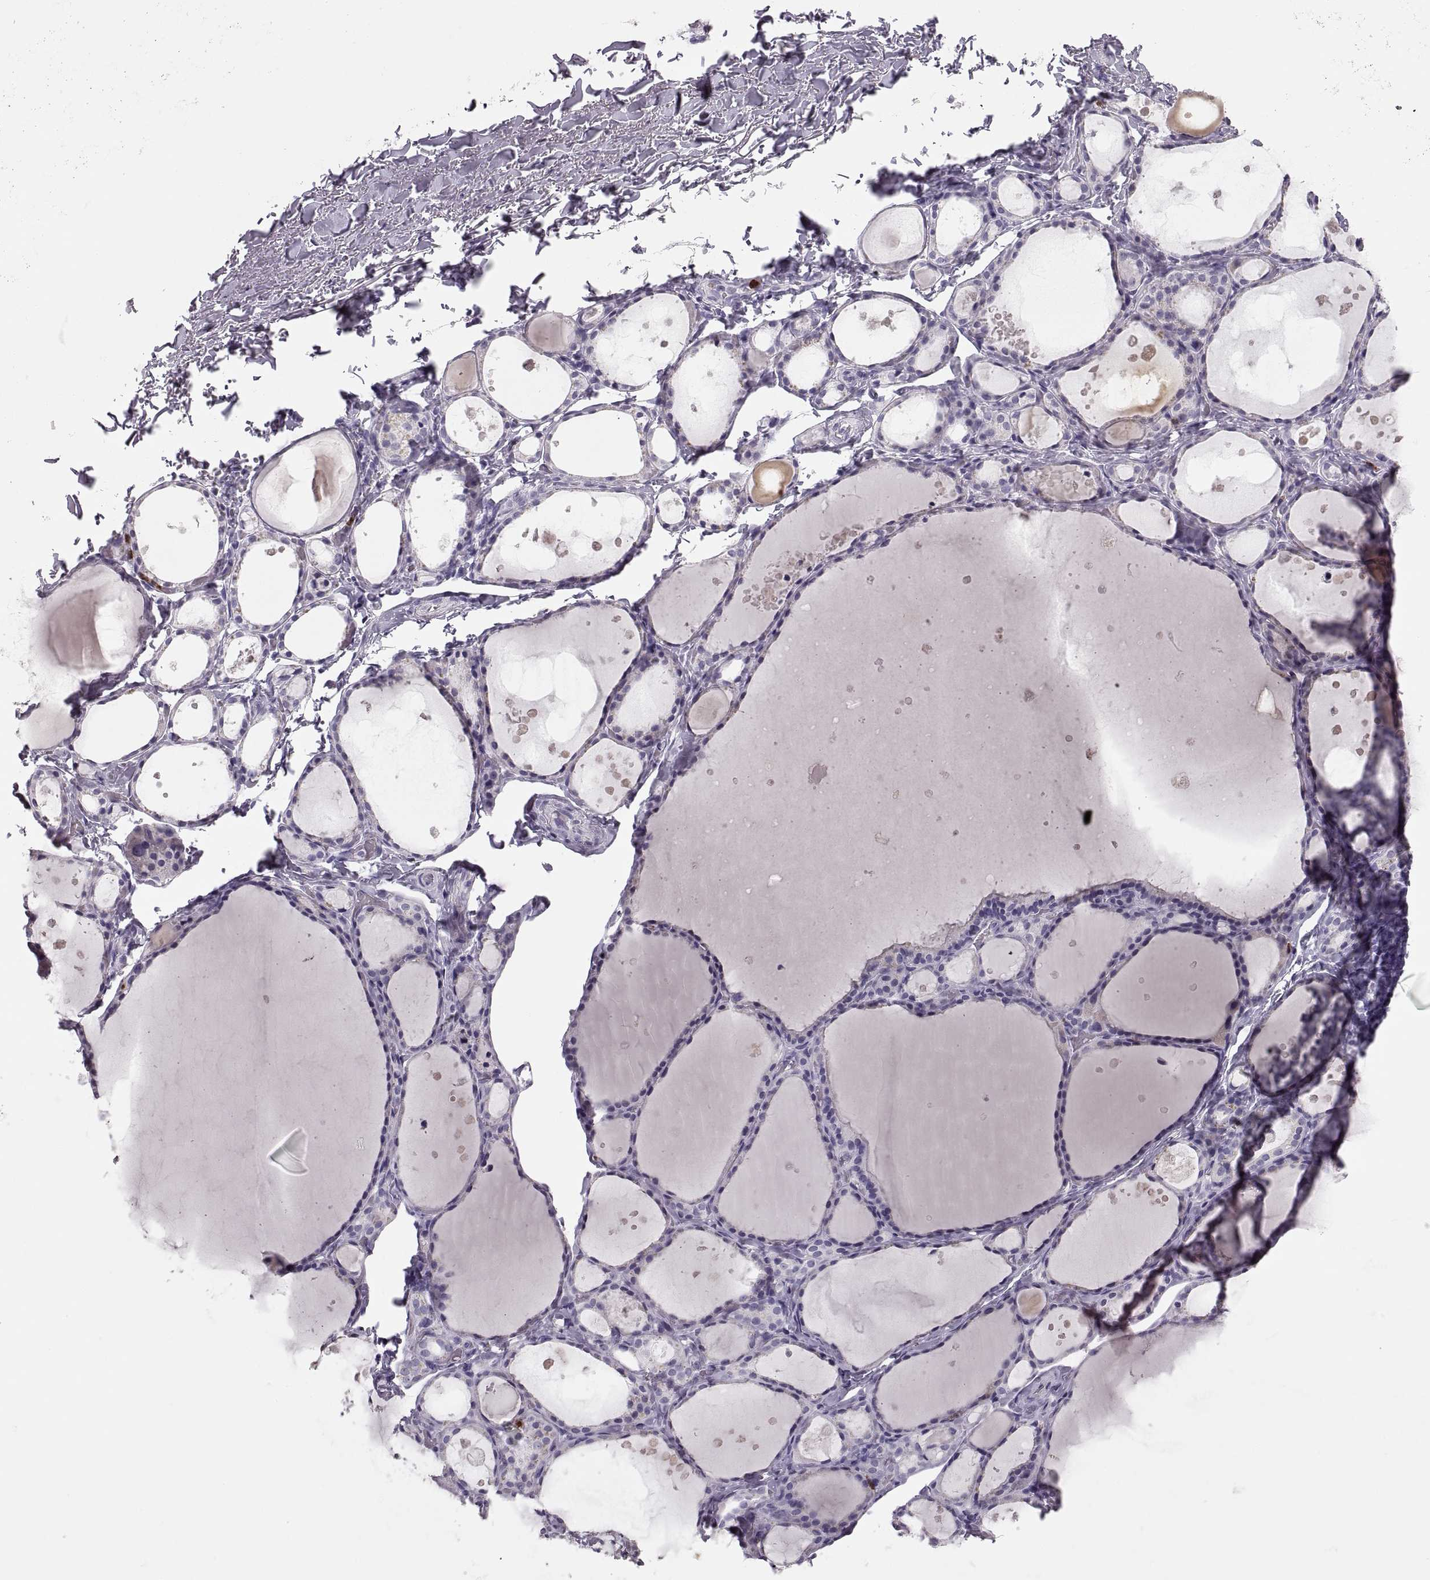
{"staining": {"intensity": "negative", "quantity": "none", "location": "none"}, "tissue": "thyroid gland", "cell_type": "Glandular cells", "image_type": "normal", "snomed": [{"axis": "morphology", "description": "Normal tissue, NOS"}, {"axis": "topography", "description": "Thyroid gland"}], "caption": "Immunohistochemistry (IHC) histopathology image of normal thyroid gland stained for a protein (brown), which displays no expression in glandular cells.", "gene": "MILR1", "patient": {"sex": "male", "age": 68}}